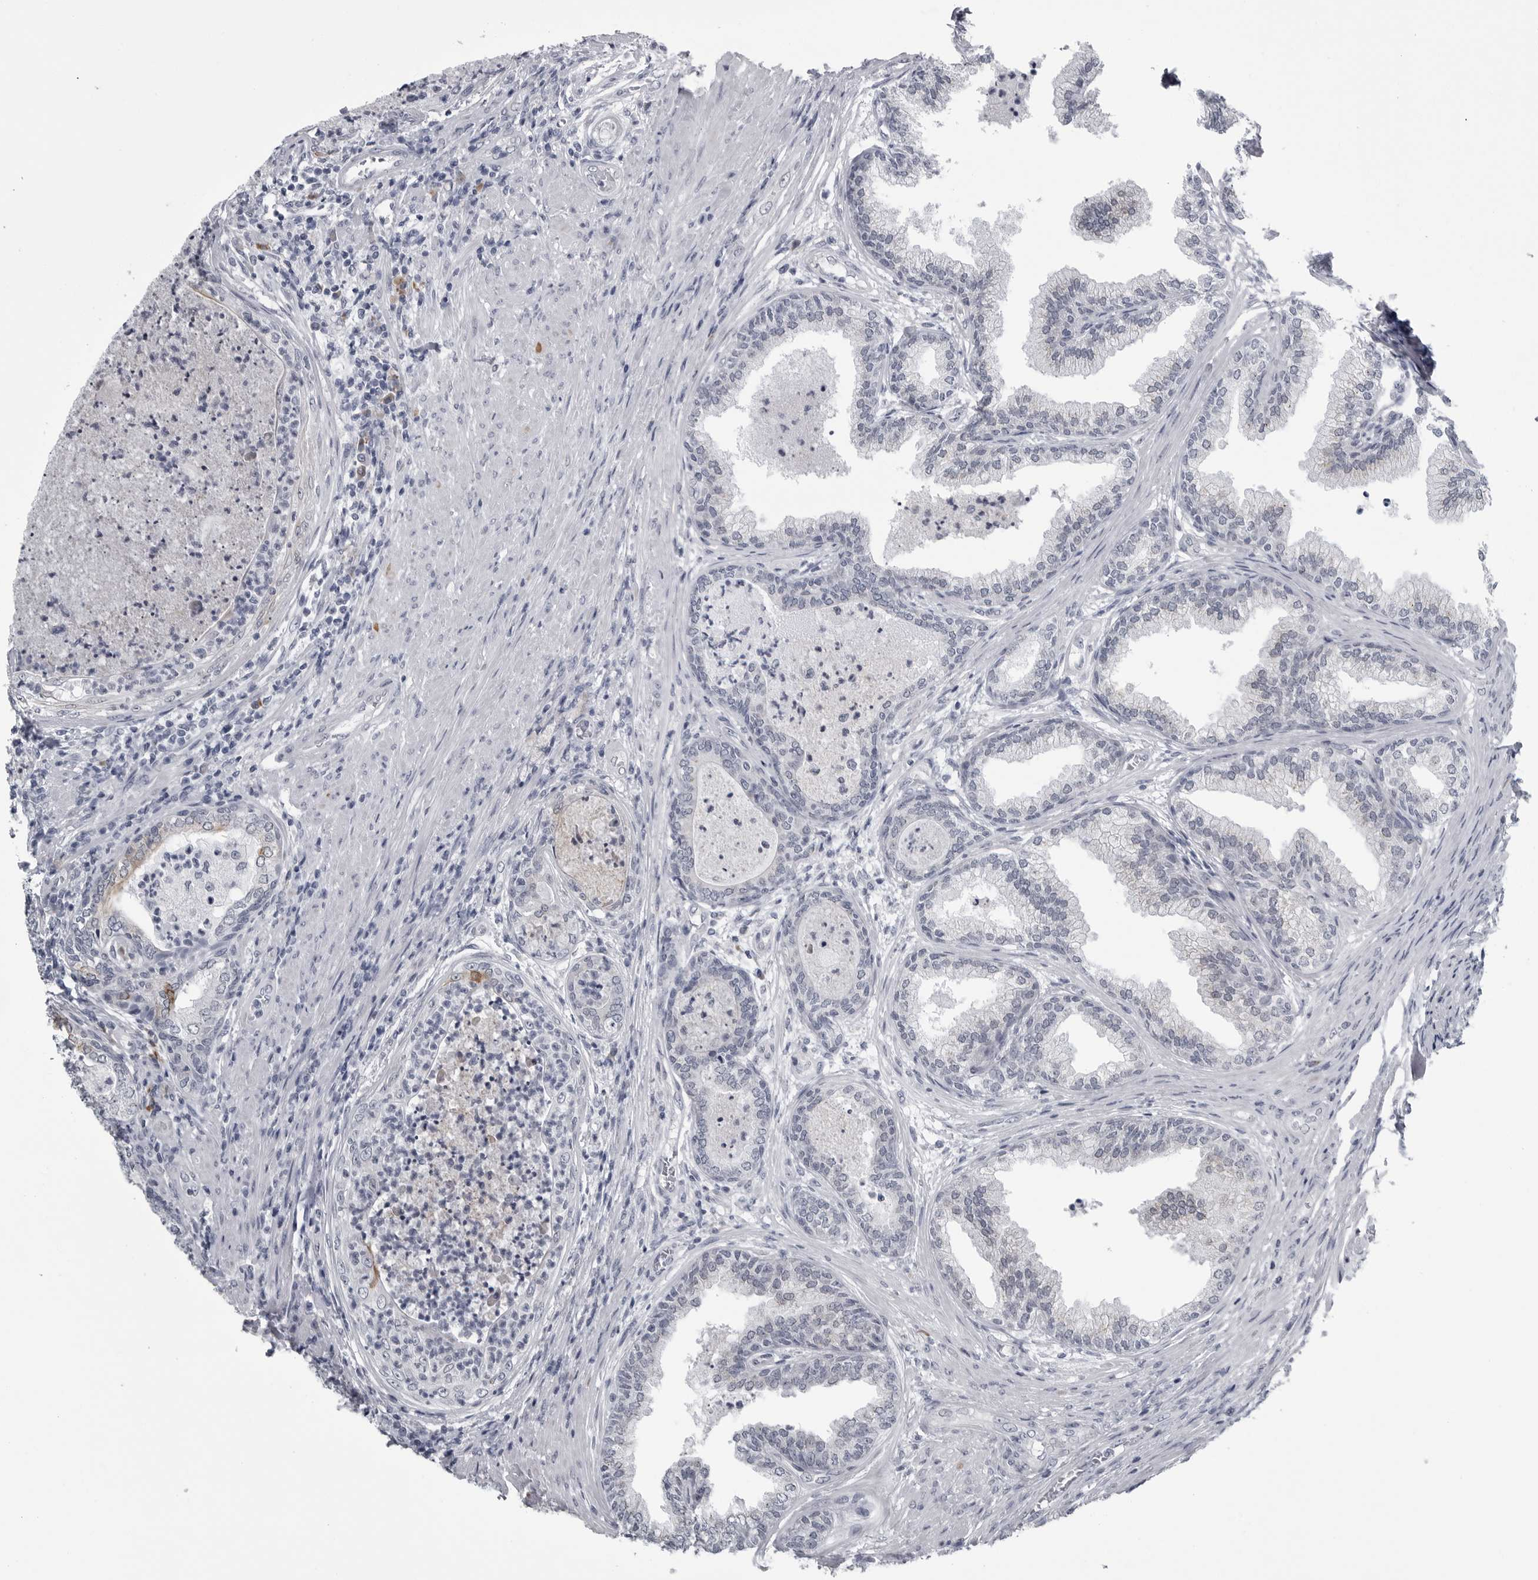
{"staining": {"intensity": "negative", "quantity": "none", "location": "none"}, "tissue": "prostate", "cell_type": "Glandular cells", "image_type": "normal", "snomed": [{"axis": "morphology", "description": "Normal tissue, NOS"}, {"axis": "topography", "description": "Prostate"}], "caption": "Immunohistochemistry (IHC) image of normal human prostate stained for a protein (brown), which shows no expression in glandular cells. Nuclei are stained in blue.", "gene": "MYOC", "patient": {"sex": "male", "age": 76}}